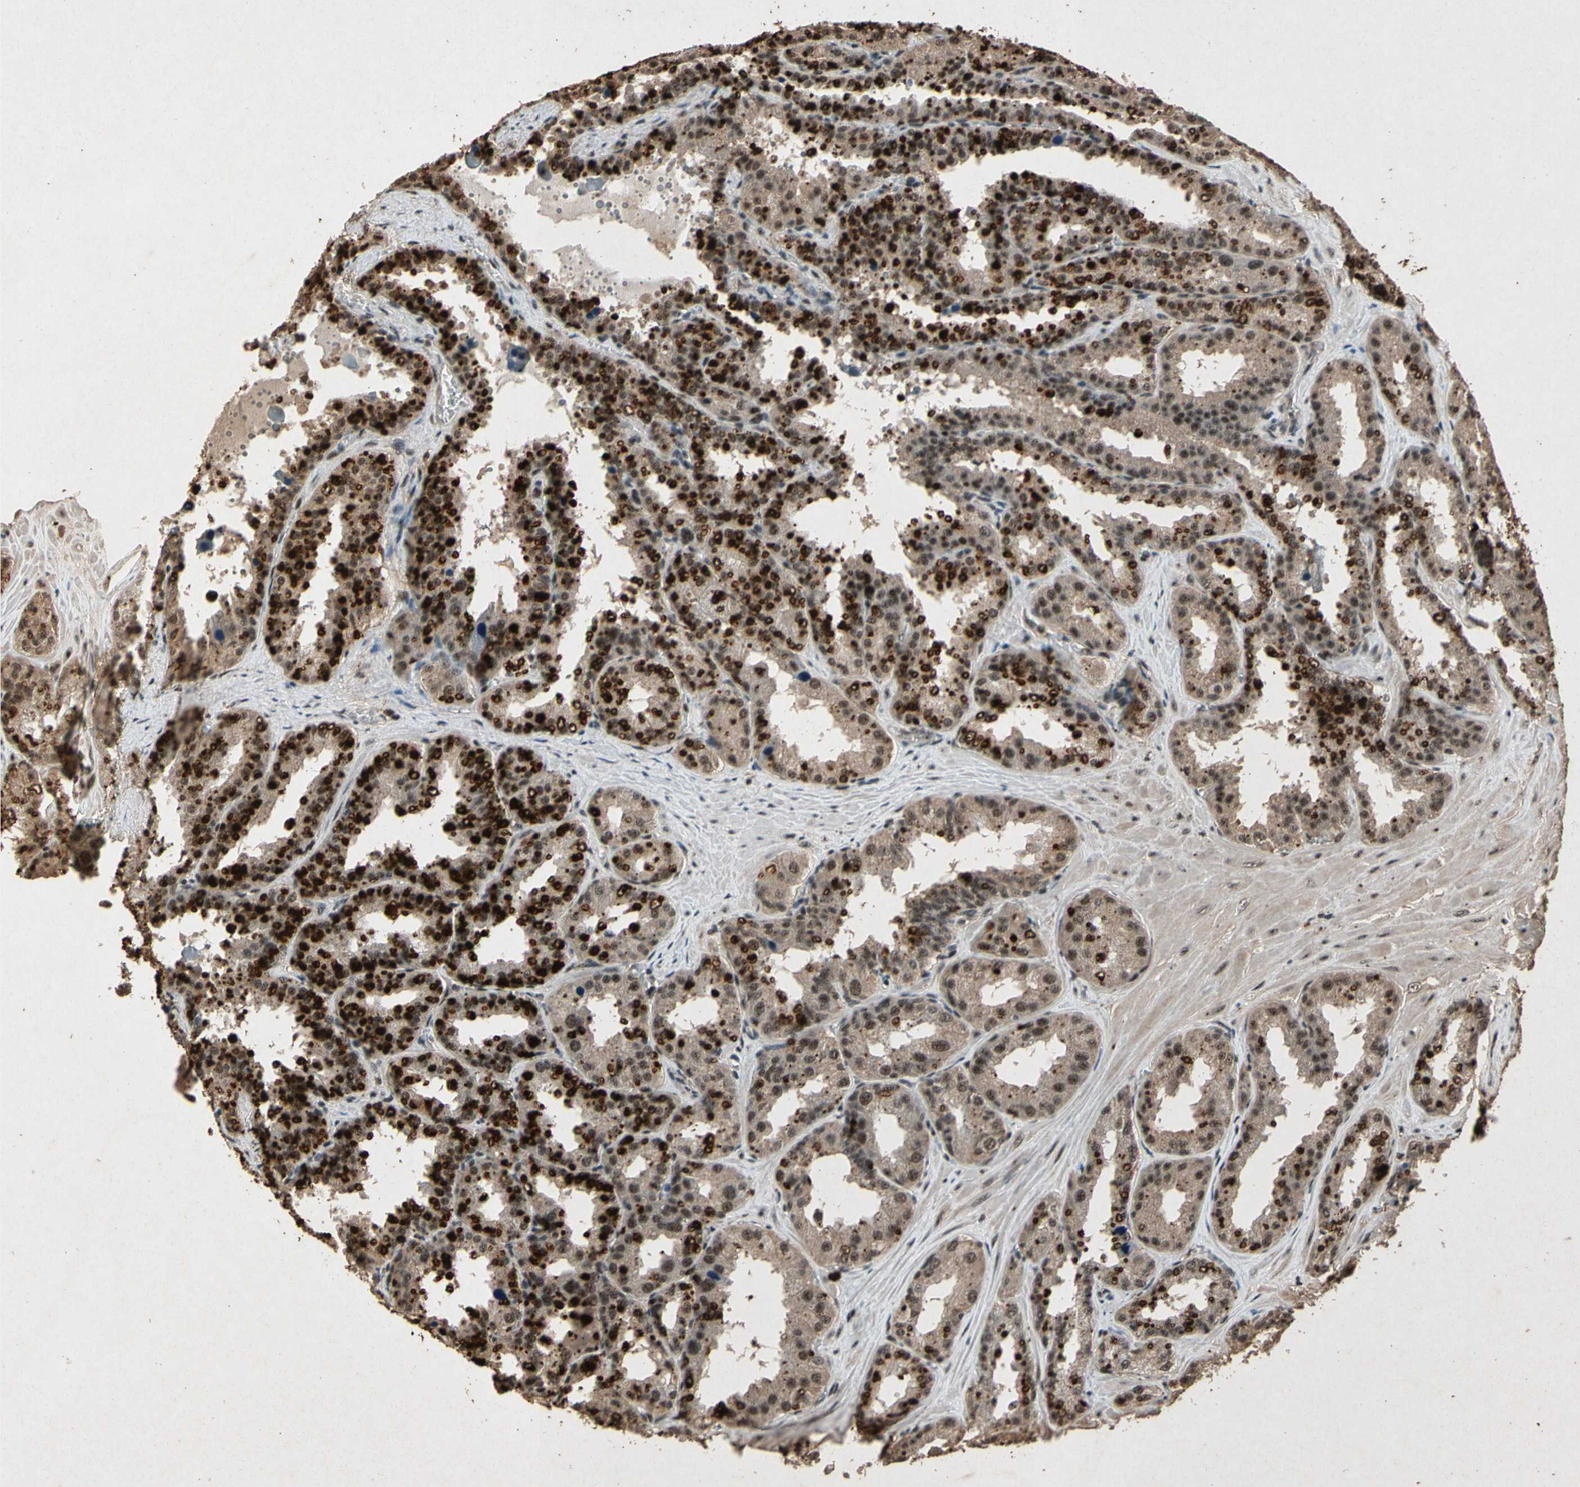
{"staining": {"intensity": "strong", "quantity": ">75%", "location": "cytoplasmic/membranous,nuclear"}, "tissue": "seminal vesicle", "cell_type": "Glandular cells", "image_type": "normal", "snomed": [{"axis": "morphology", "description": "Normal tissue, NOS"}, {"axis": "topography", "description": "Prostate"}, {"axis": "topography", "description": "Seminal veicle"}], "caption": "DAB immunohistochemical staining of normal human seminal vesicle exhibits strong cytoplasmic/membranous,nuclear protein expression in approximately >75% of glandular cells.", "gene": "PML", "patient": {"sex": "male", "age": 51}}